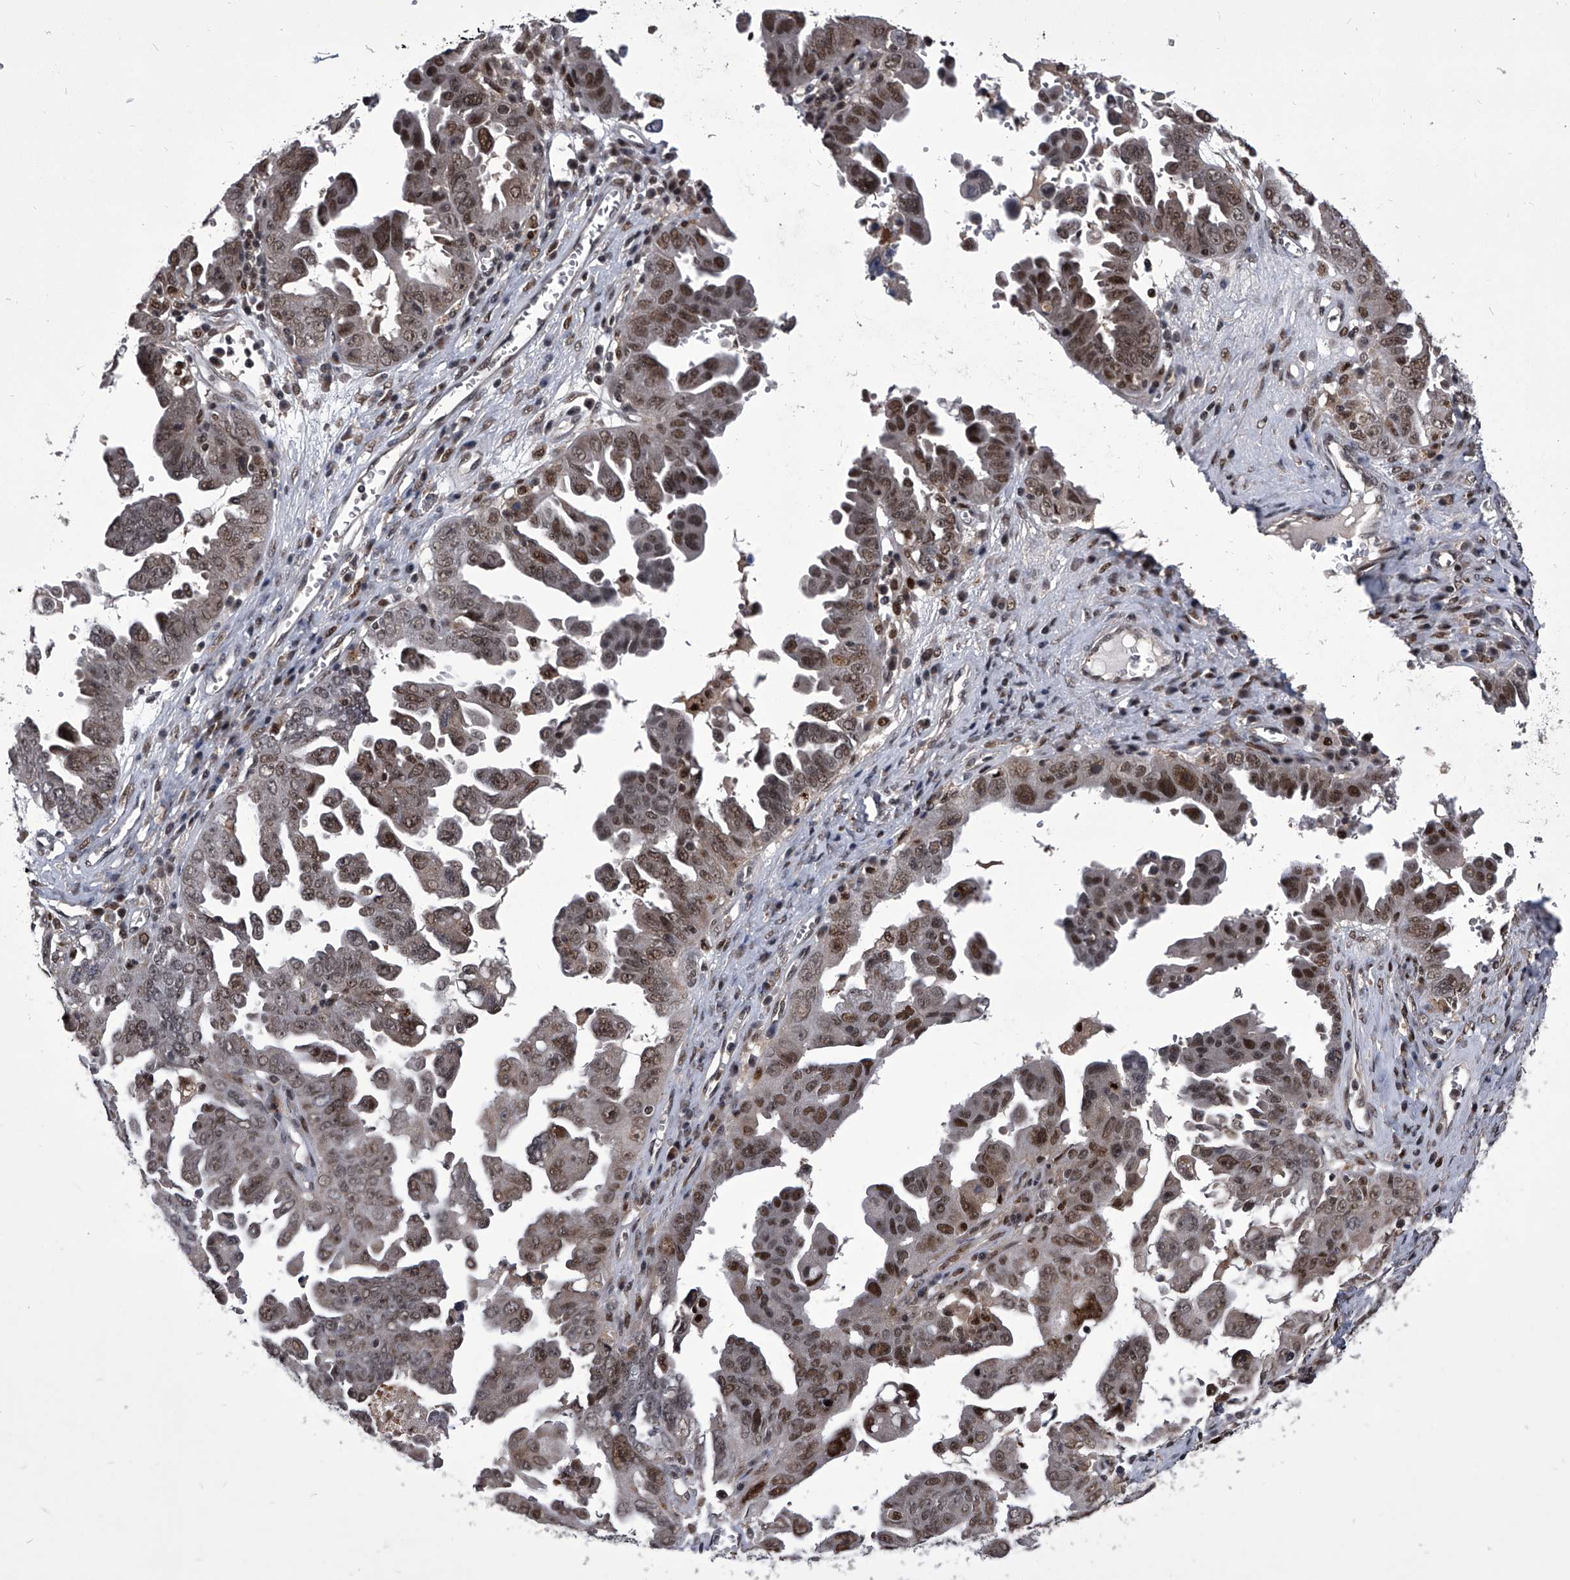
{"staining": {"intensity": "moderate", "quantity": ">75%", "location": "nuclear"}, "tissue": "ovarian cancer", "cell_type": "Tumor cells", "image_type": "cancer", "snomed": [{"axis": "morphology", "description": "Carcinoma, endometroid"}, {"axis": "topography", "description": "Ovary"}], "caption": "Immunohistochemistry micrograph of neoplastic tissue: human ovarian cancer (endometroid carcinoma) stained using immunohistochemistry (IHC) shows medium levels of moderate protein expression localized specifically in the nuclear of tumor cells, appearing as a nuclear brown color.", "gene": "CMTR1", "patient": {"sex": "female", "age": 62}}